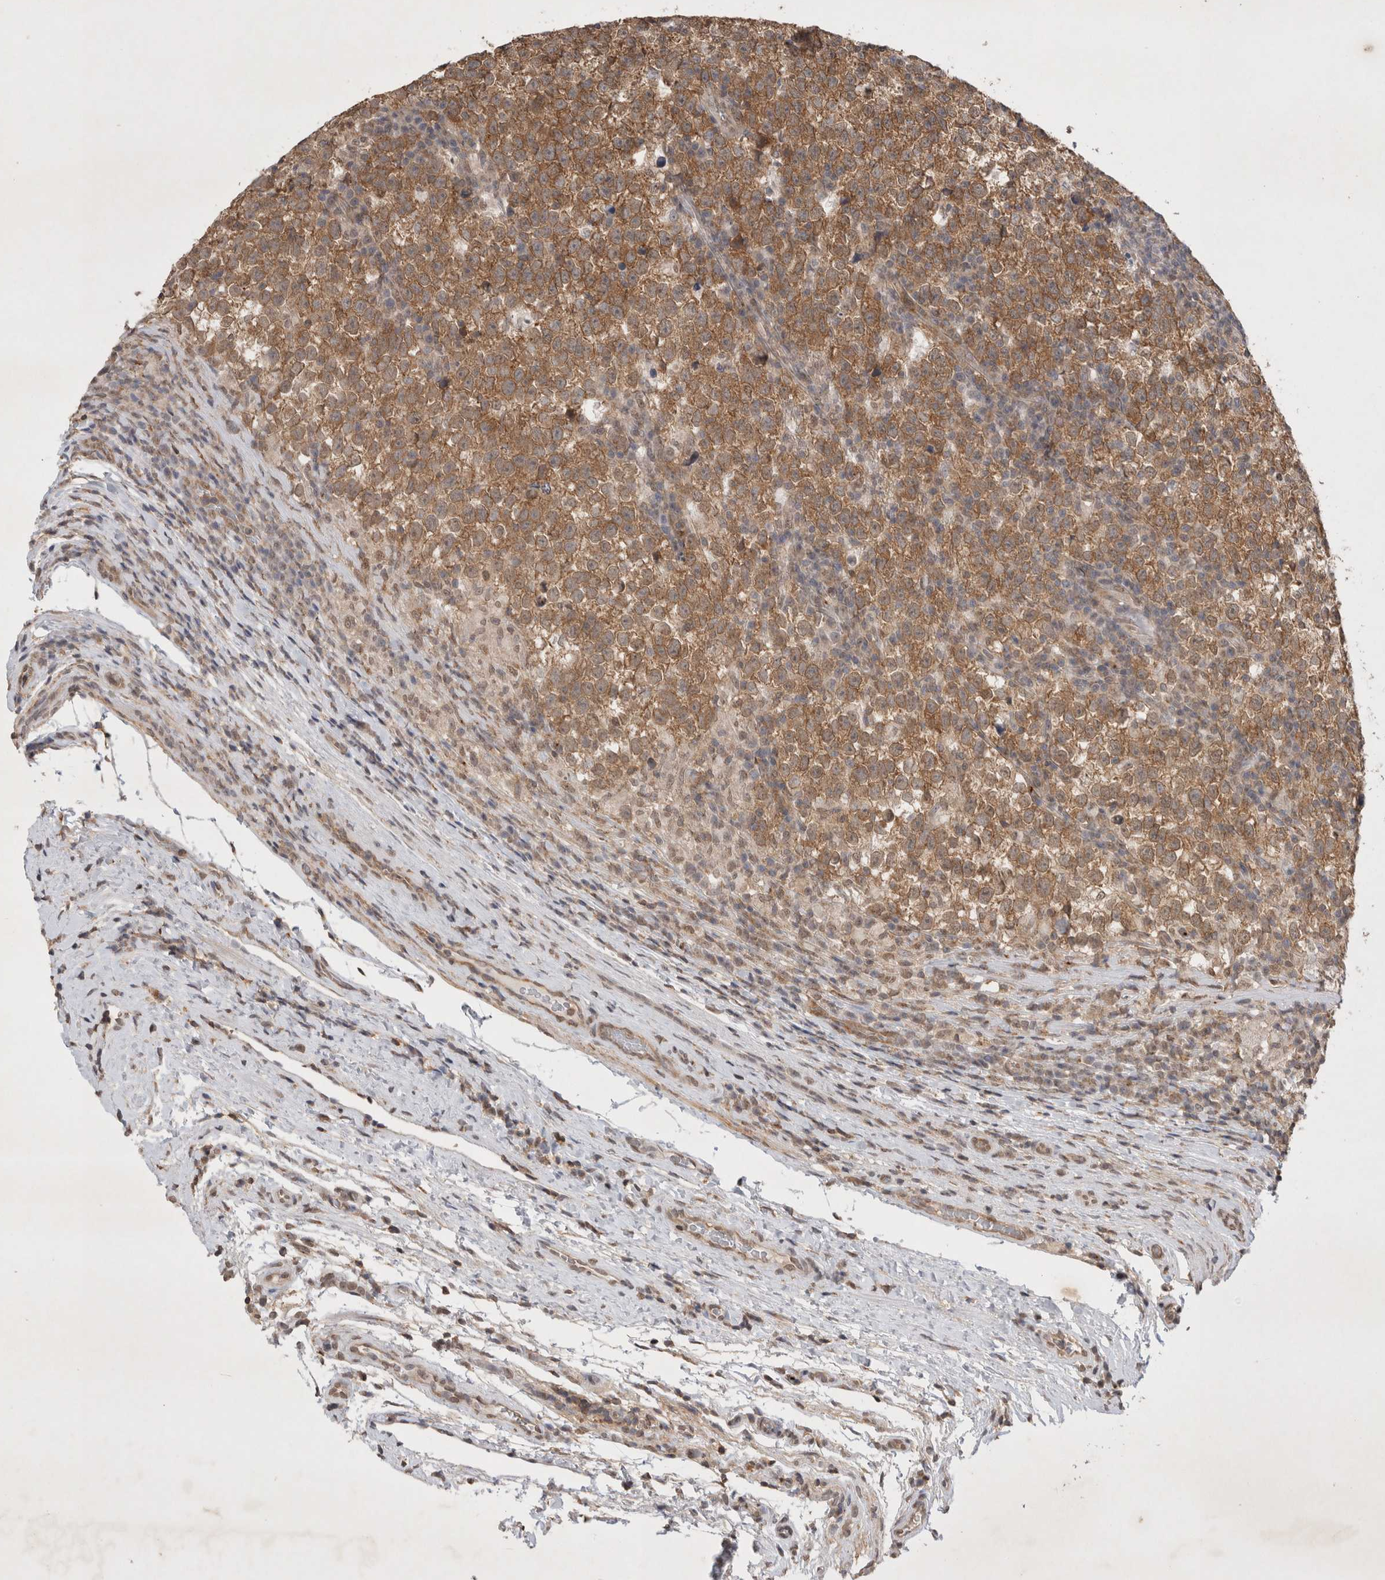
{"staining": {"intensity": "moderate", "quantity": ">75%", "location": "cytoplasmic/membranous"}, "tissue": "testis cancer", "cell_type": "Tumor cells", "image_type": "cancer", "snomed": [{"axis": "morphology", "description": "Normal tissue, NOS"}, {"axis": "morphology", "description": "Seminoma, NOS"}, {"axis": "topography", "description": "Testis"}], "caption": "This histopathology image displays testis cancer (seminoma) stained with IHC to label a protein in brown. The cytoplasmic/membranous of tumor cells show moderate positivity for the protein. Nuclei are counter-stained blue.", "gene": "WIPF2", "patient": {"sex": "male", "age": 43}}